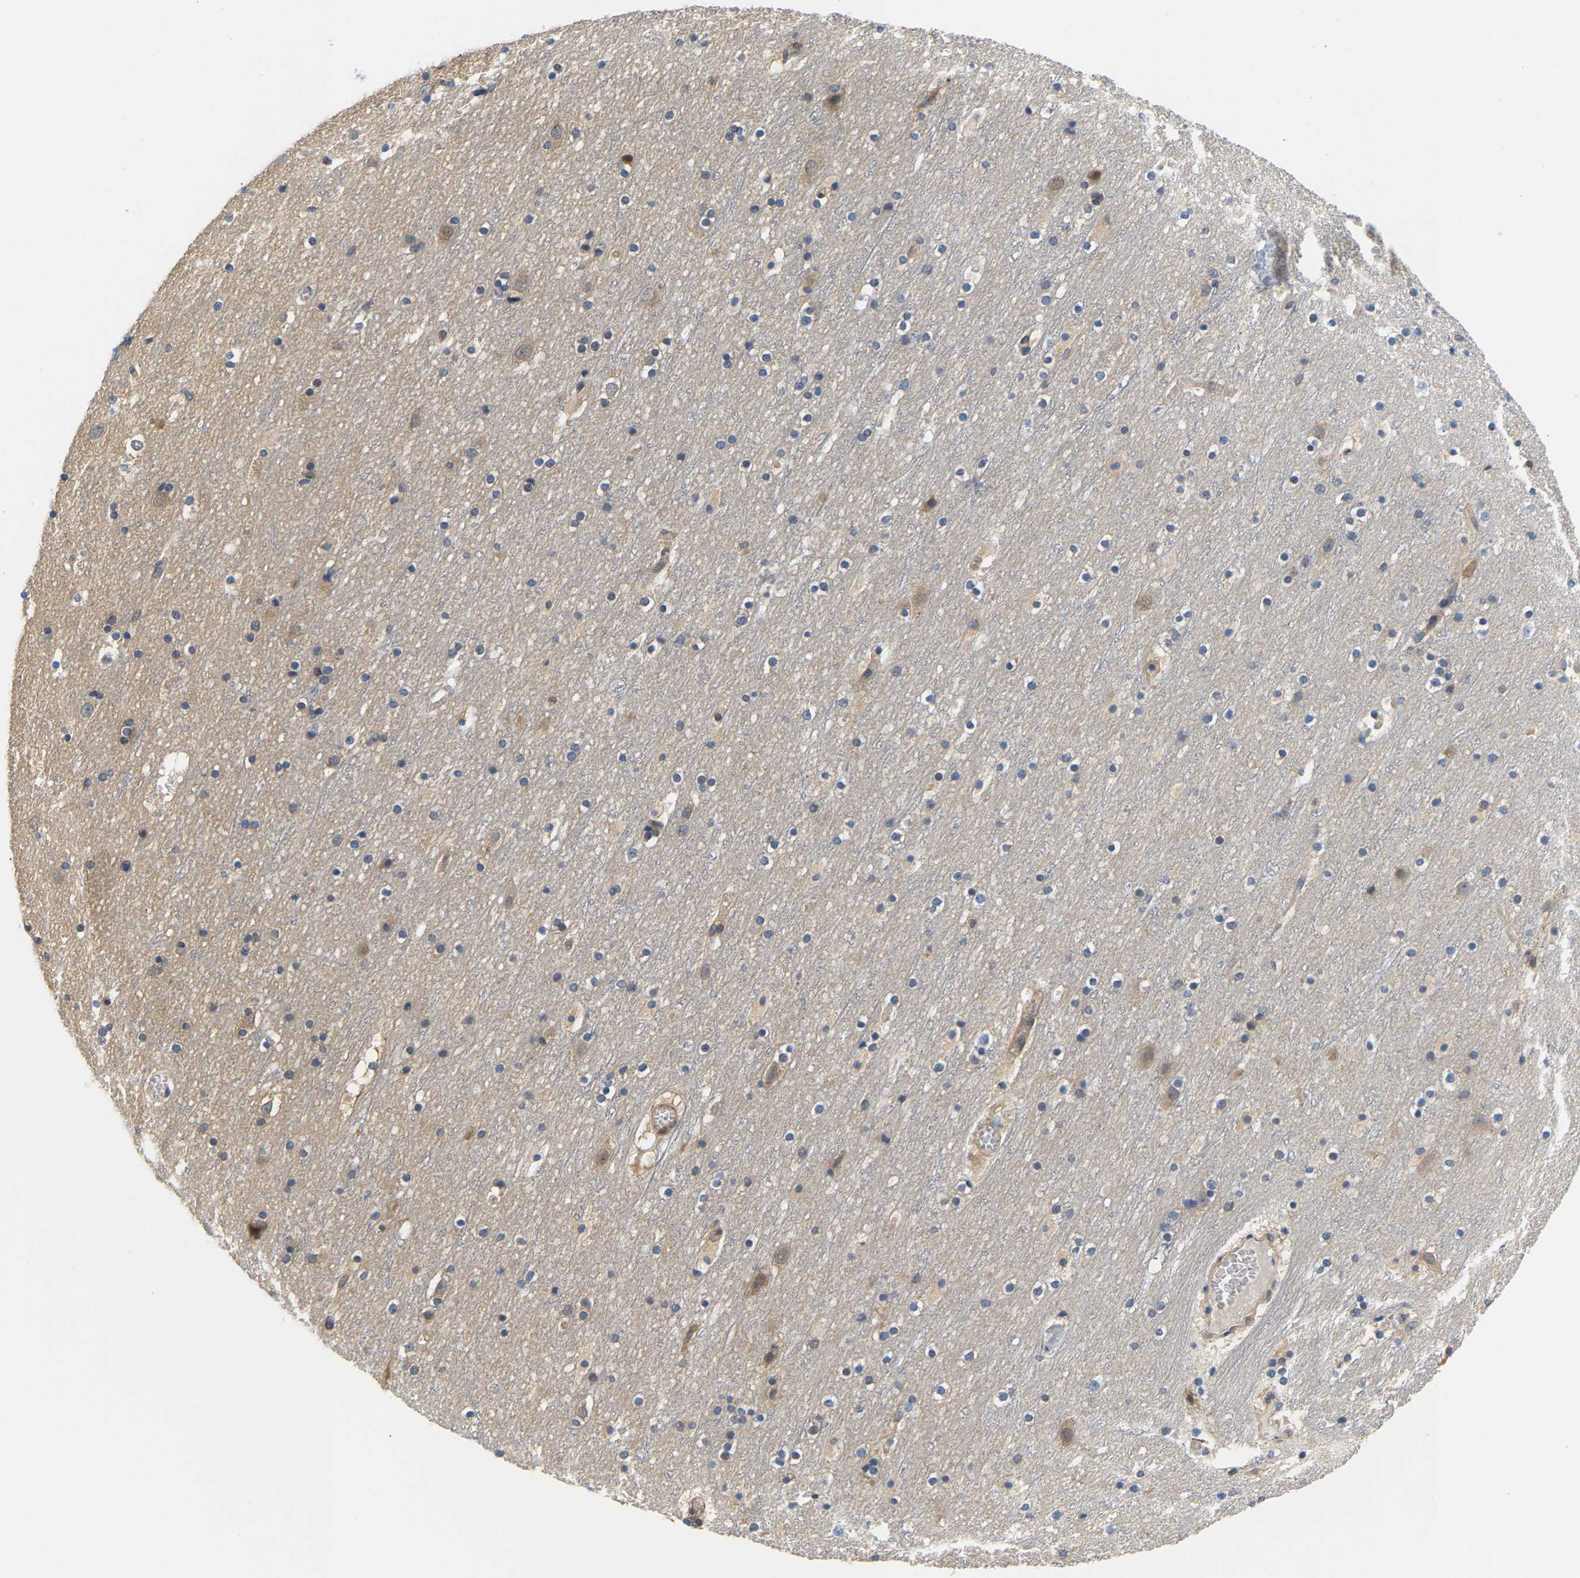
{"staining": {"intensity": "weak", "quantity": ">75%", "location": "cytoplasmic/membranous"}, "tissue": "cerebral cortex", "cell_type": "Endothelial cells", "image_type": "normal", "snomed": [{"axis": "morphology", "description": "Normal tissue, NOS"}, {"axis": "topography", "description": "Cerebral cortex"}], "caption": "This micrograph shows normal cerebral cortex stained with IHC to label a protein in brown. The cytoplasmic/membranous of endothelial cells show weak positivity for the protein. Nuclei are counter-stained blue.", "gene": "ARHGEF12", "patient": {"sex": "male", "age": 45}}